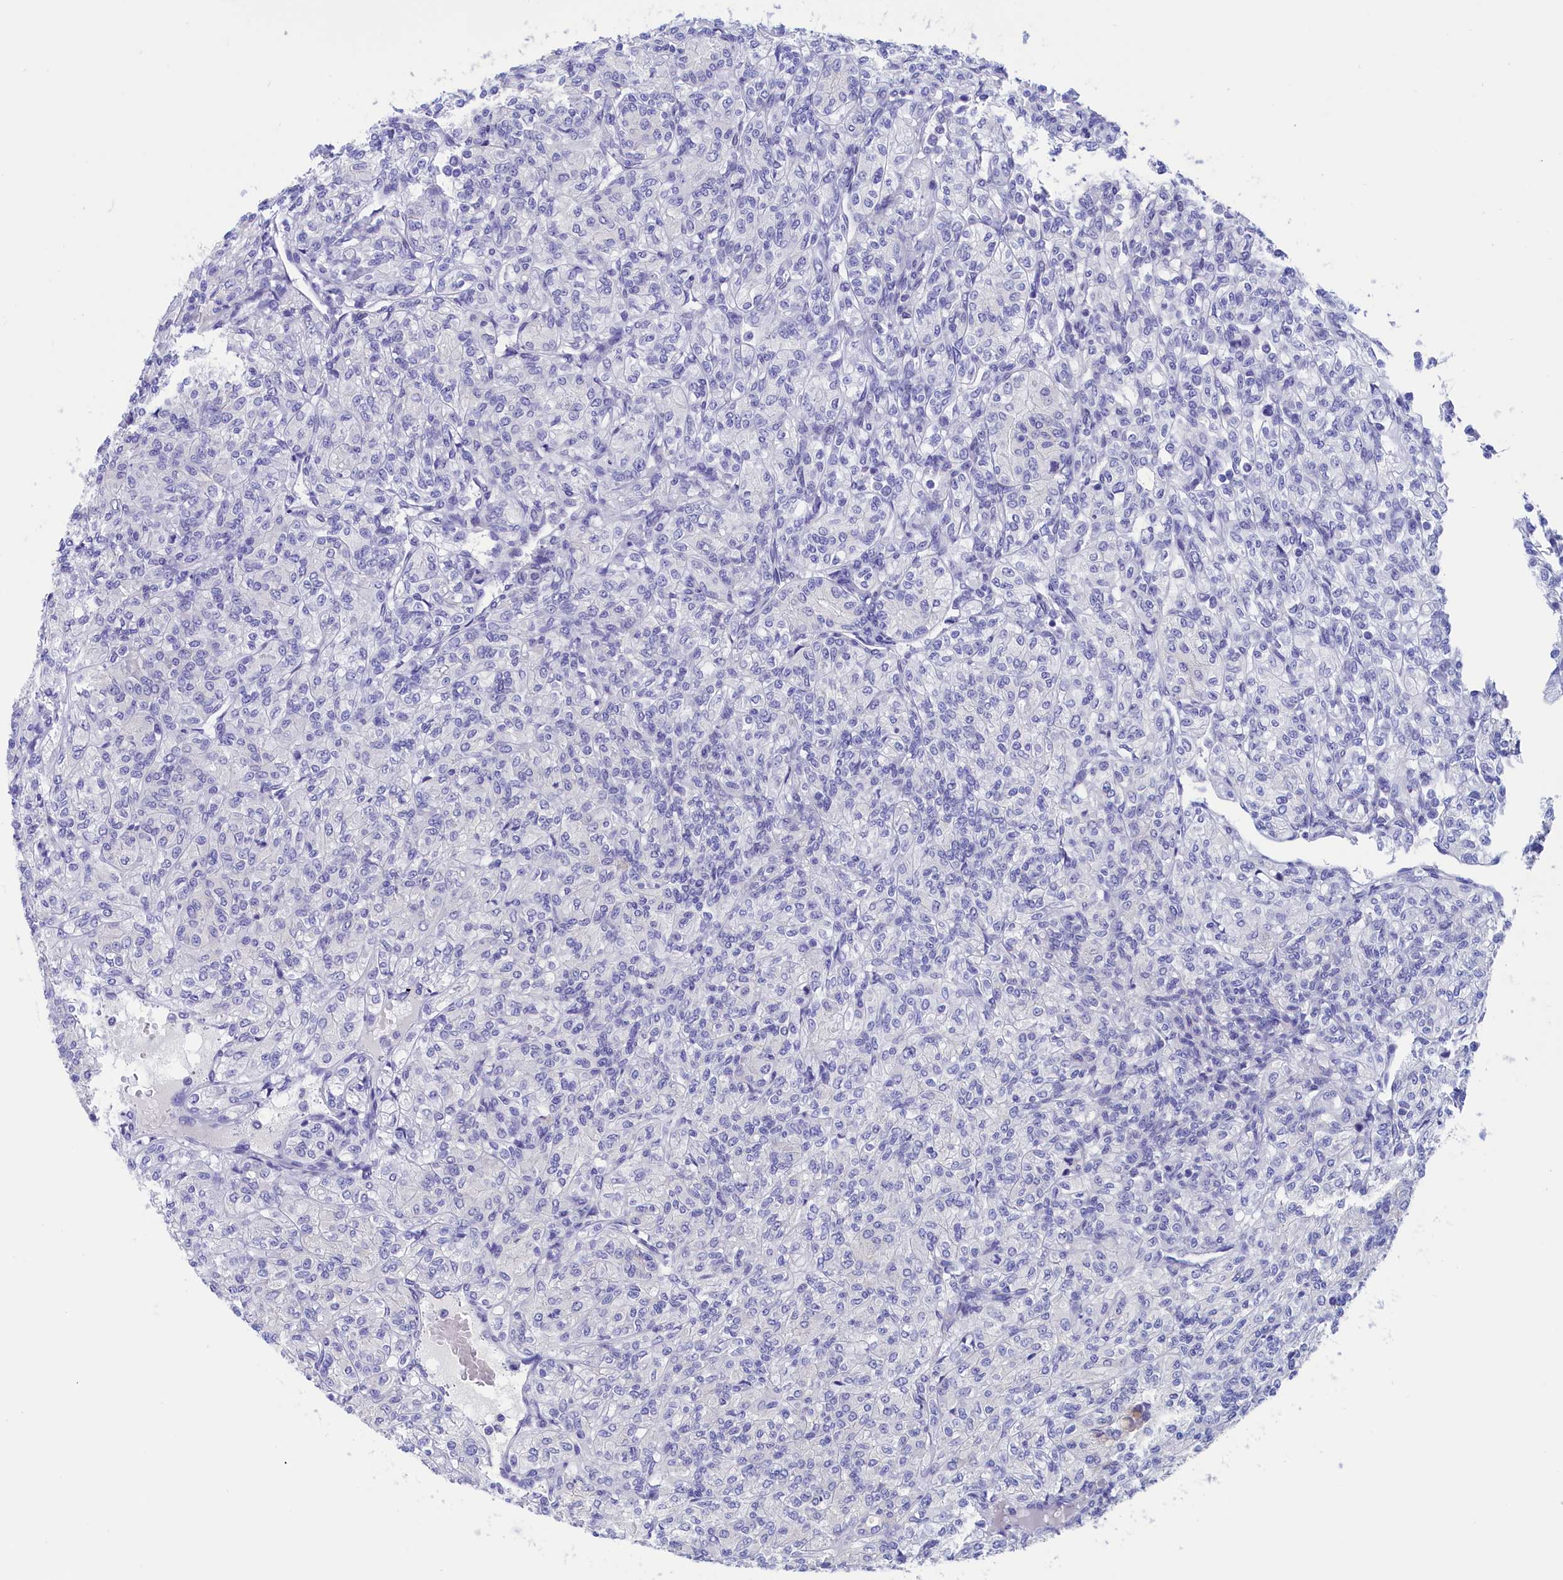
{"staining": {"intensity": "negative", "quantity": "none", "location": "none"}, "tissue": "renal cancer", "cell_type": "Tumor cells", "image_type": "cancer", "snomed": [{"axis": "morphology", "description": "Adenocarcinoma, NOS"}, {"axis": "topography", "description": "Kidney"}], "caption": "This micrograph is of renal cancer (adenocarcinoma) stained with IHC to label a protein in brown with the nuclei are counter-stained blue. There is no staining in tumor cells.", "gene": "VPS35L", "patient": {"sex": "male", "age": 77}}